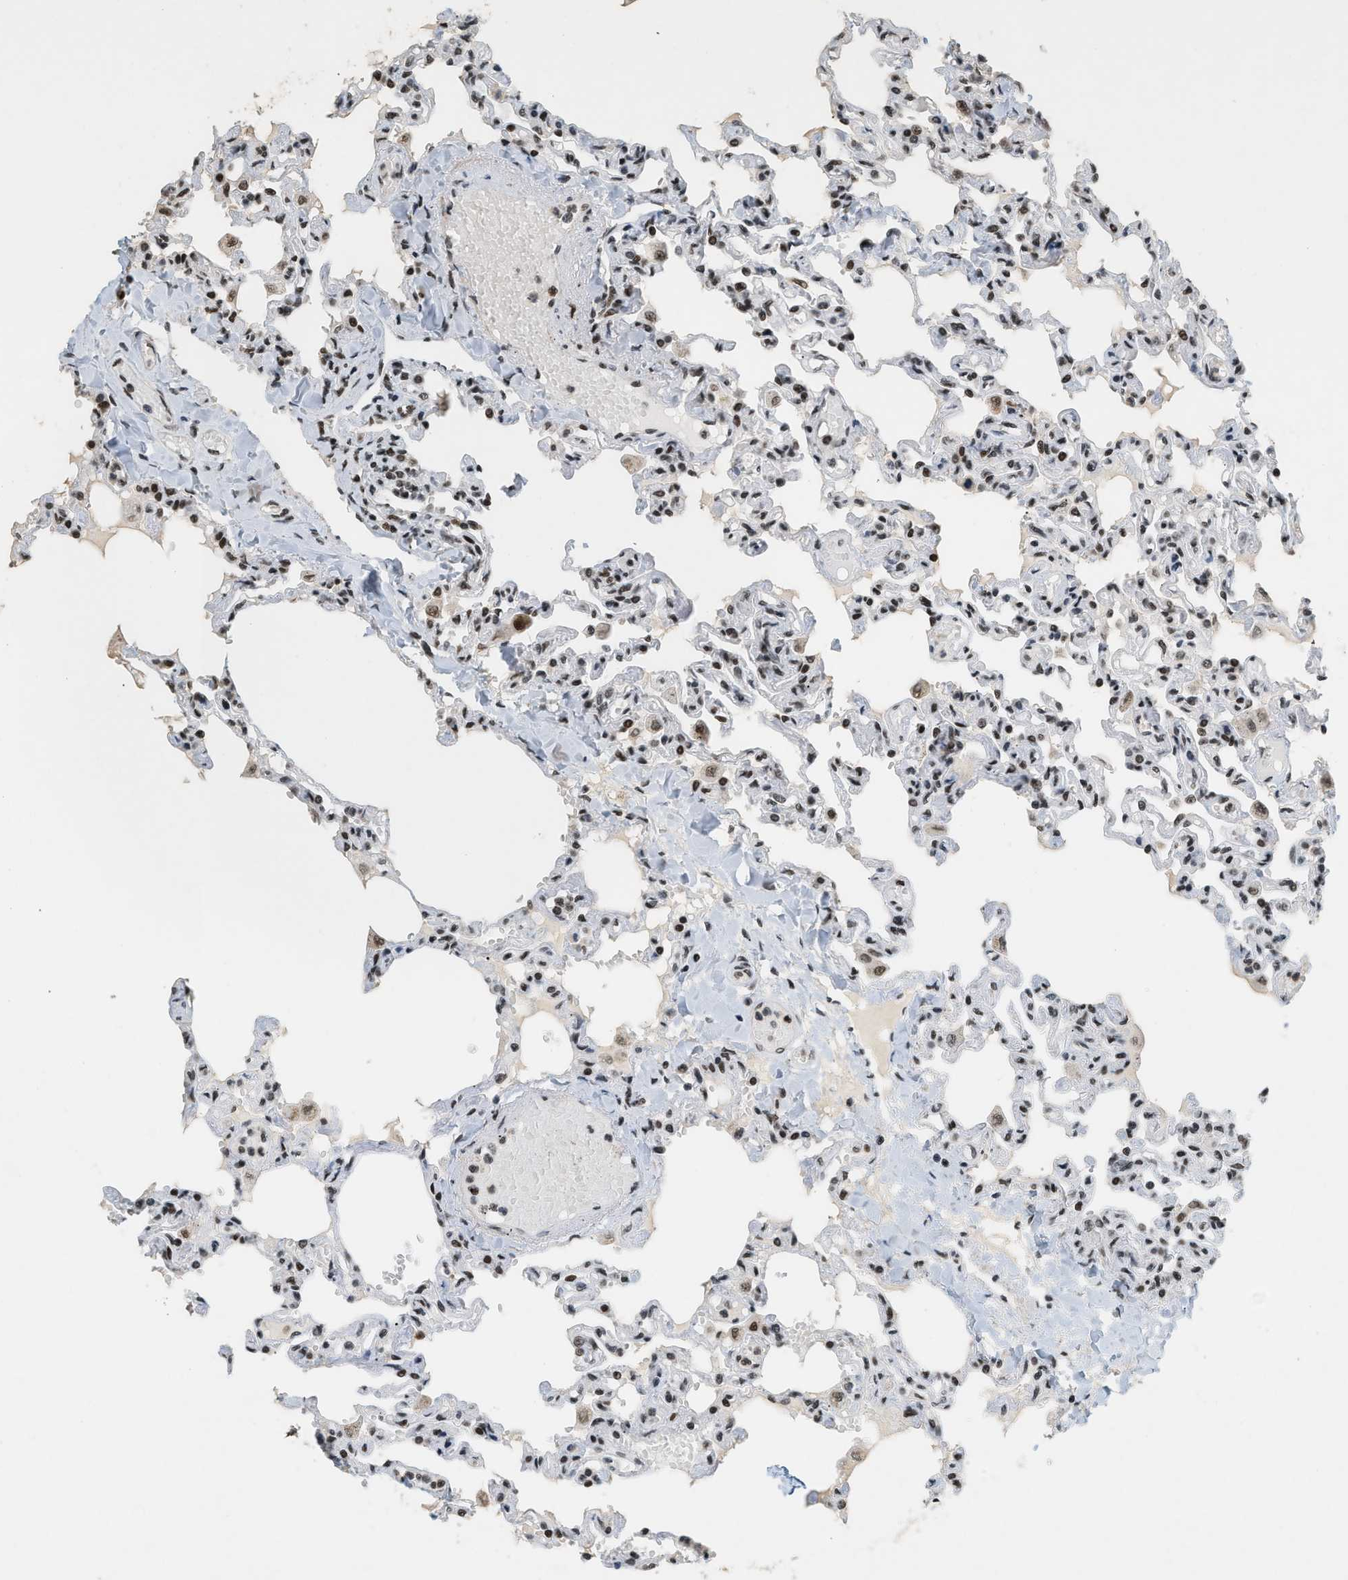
{"staining": {"intensity": "strong", "quantity": ">75%", "location": "nuclear"}, "tissue": "lung", "cell_type": "Alveolar cells", "image_type": "normal", "snomed": [{"axis": "morphology", "description": "Normal tissue, NOS"}, {"axis": "topography", "description": "Lung"}], "caption": "Brown immunohistochemical staining in unremarkable lung demonstrates strong nuclear expression in about >75% of alveolar cells.", "gene": "SMARCB1", "patient": {"sex": "male", "age": 21}}